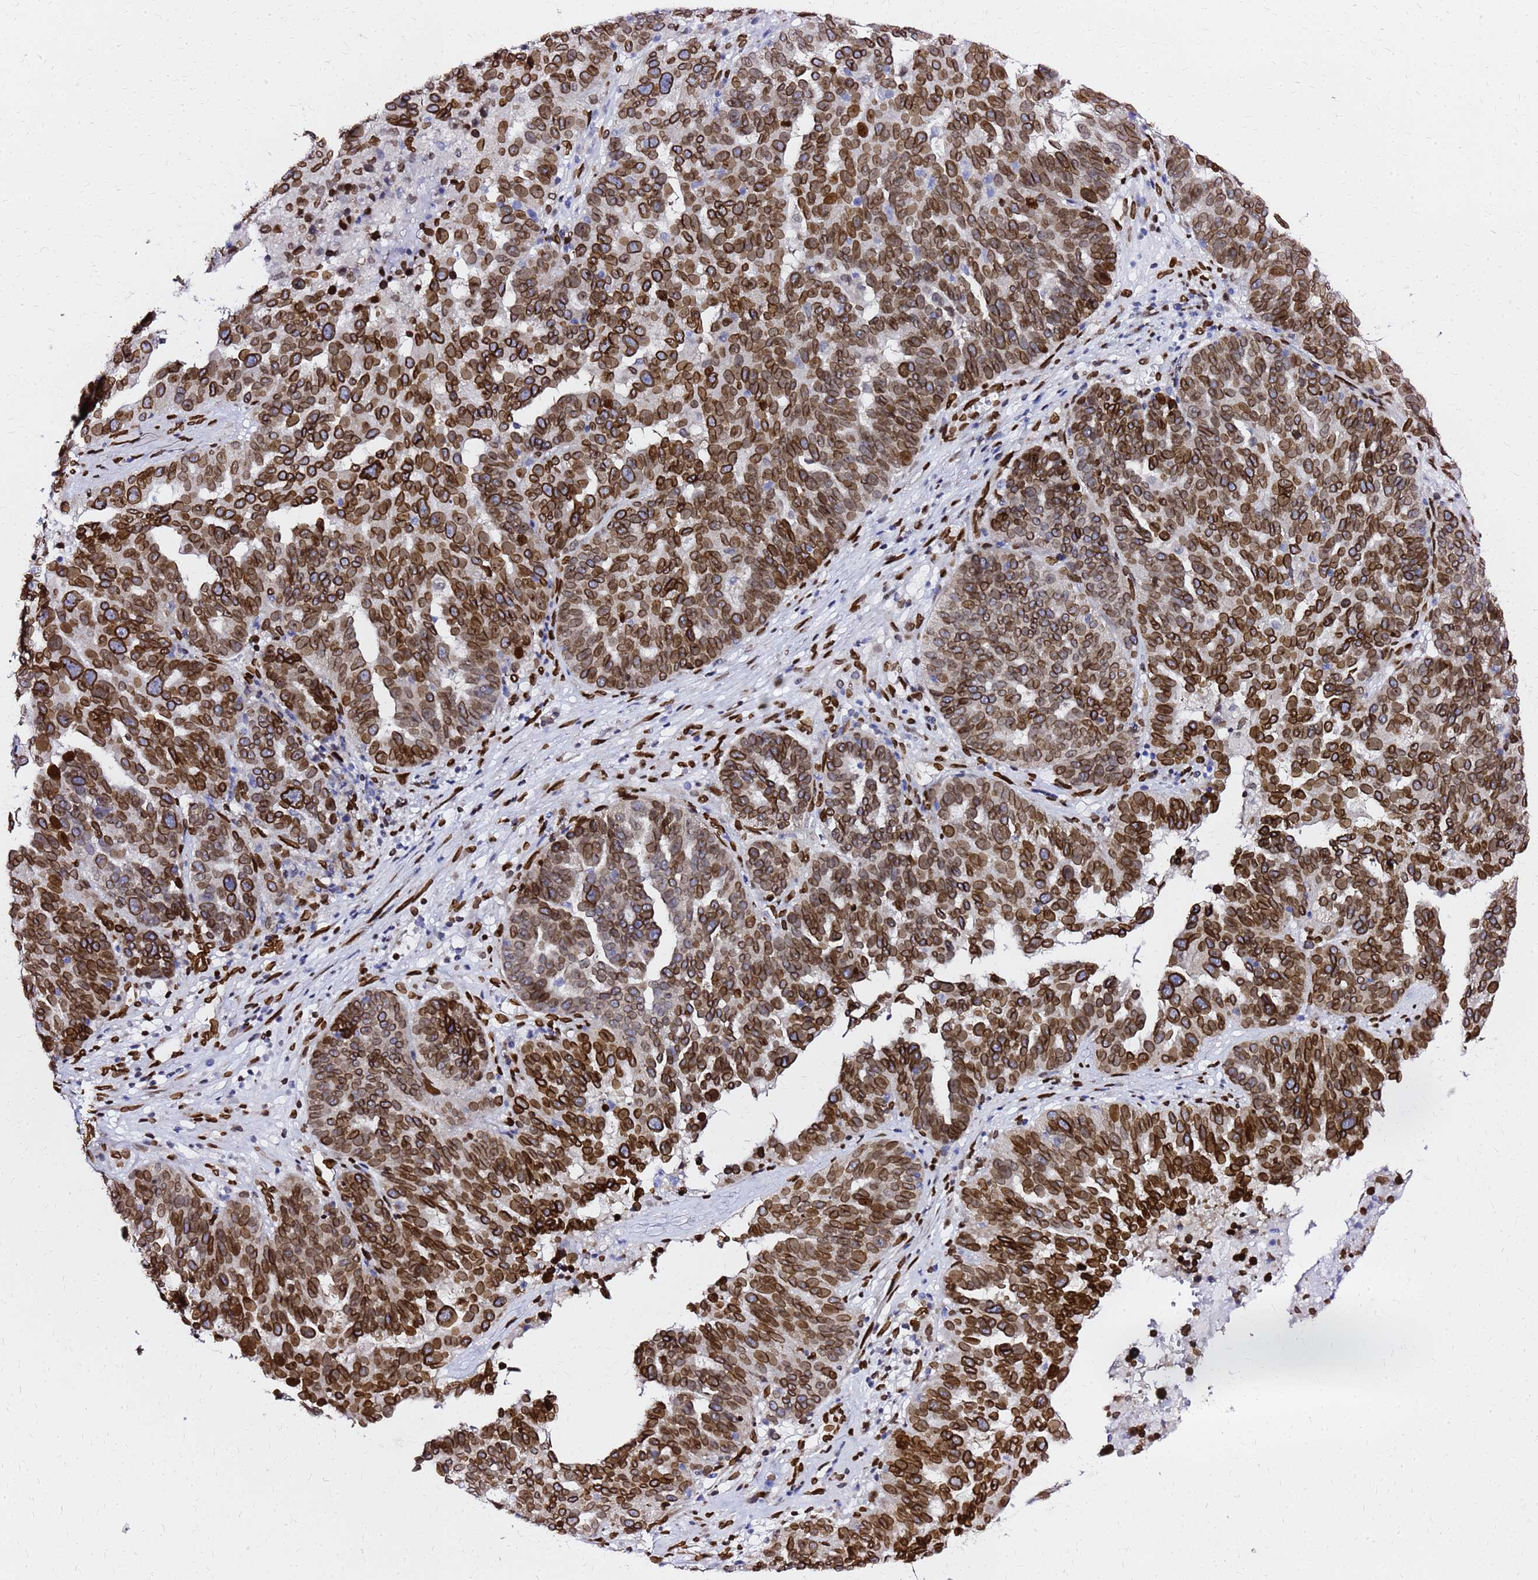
{"staining": {"intensity": "strong", "quantity": ">75%", "location": "cytoplasmic/membranous,nuclear"}, "tissue": "ovarian cancer", "cell_type": "Tumor cells", "image_type": "cancer", "snomed": [{"axis": "morphology", "description": "Cystadenocarcinoma, serous, NOS"}, {"axis": "topography", "description": "Ovary"}], "caption": "Ovarian cancer stained with DAB (3,3'-diaminobenzidine) IHC shows high levels of strong cytoplasmic/membranous and nuclear expression in about >75% of tumor cells.", "gene": "C6orf141", "patient": {"sex": "female", "age": 59}}